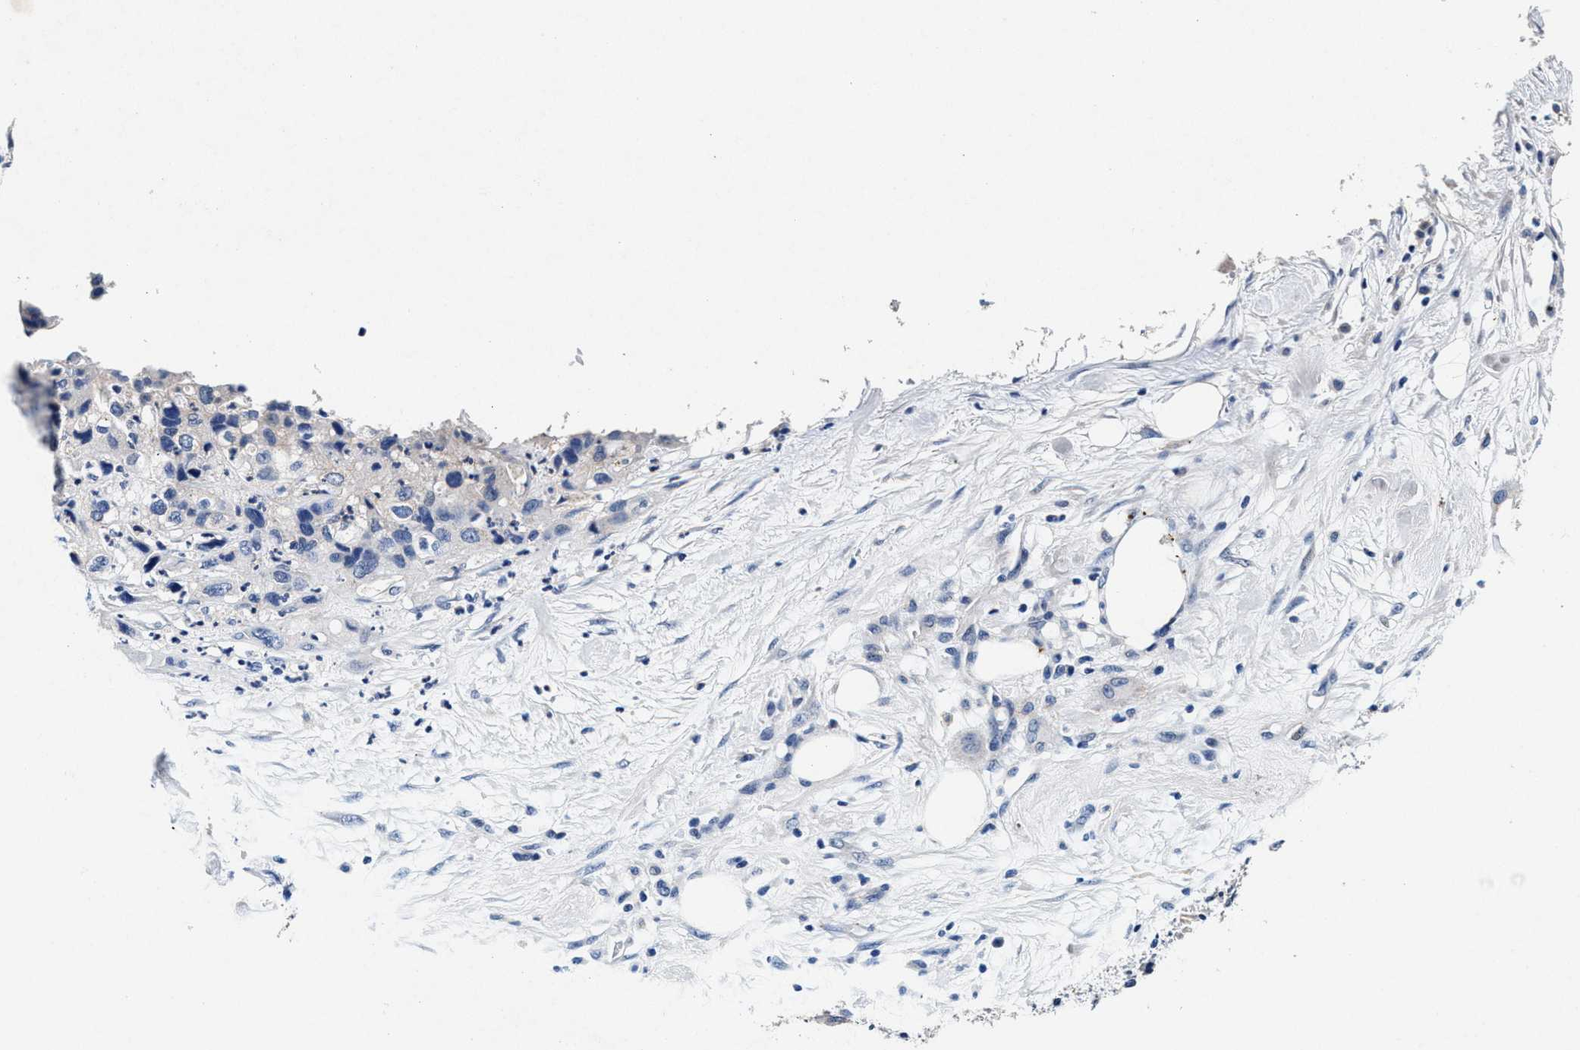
{"staining": {"intensity": "negative", "quantity": "none", "location": "none"}, "tissue": "pancreatic cancer", "cell_type": "Tumor cells", "image_type": "cancer", "snomed": [{"axis": "morphology", "description": "Adenocarcinoma, NOS"}, {"axis": "topography", "description": "Pancreas"}], "caption": "Tumor cells are negative for protein expression in human pancreatic cancer.", "gene": "SLC8A1", "patient": {"sex": "female", "age": 71}}